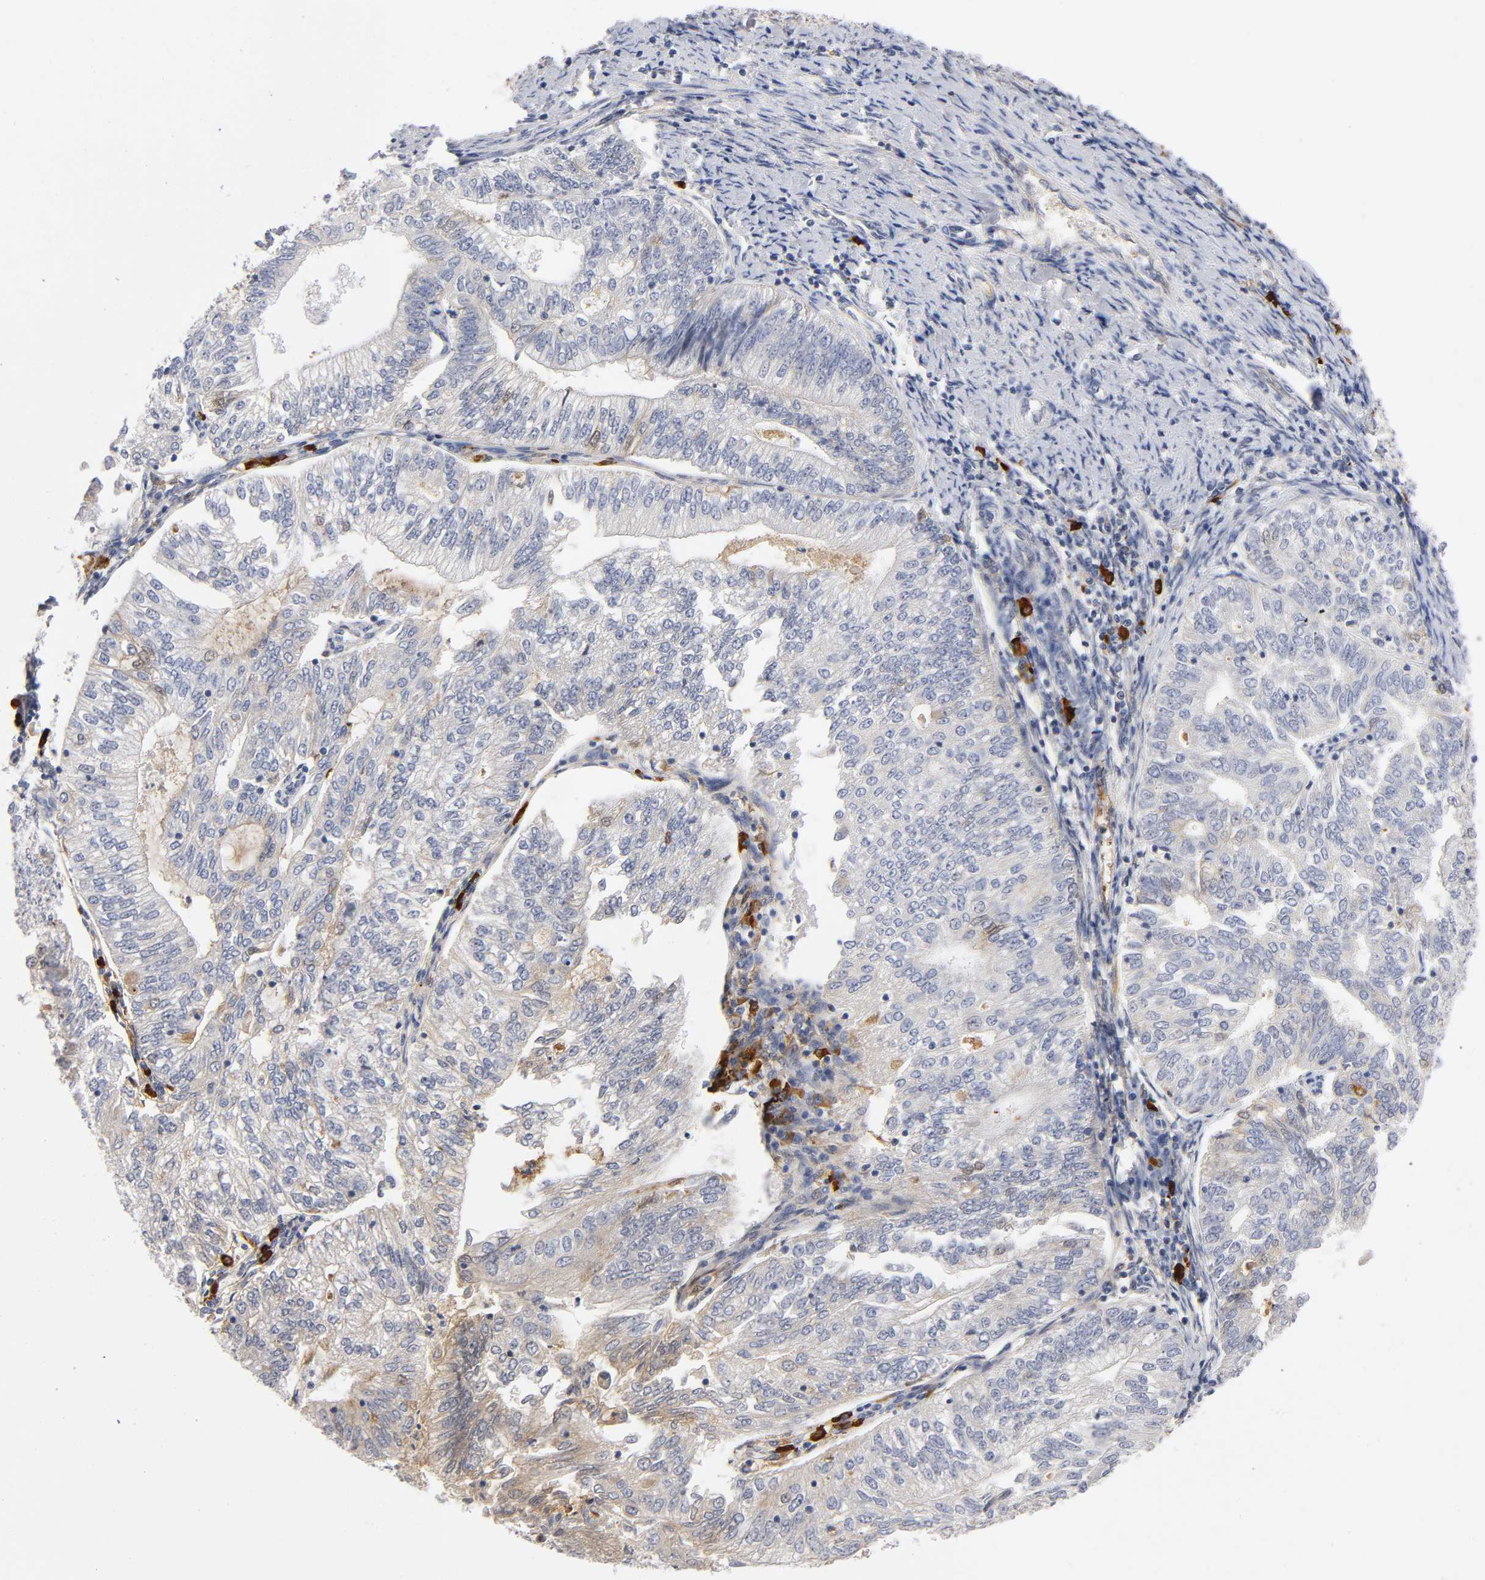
{"staining": {"intensity": "weak", "quantity": "25%-75%", "location": "cytoplasmic/membranous"}, "tissue": "endometrial cancer", "cell_type": "Tumor cells", "image_type": "cancer", "snomed": [{"axis": "morphology", "description": "Adenocarcinoma, NOS"}, {"axis": "topography", "description": "Endometrium"}], "caption": "Endometrial cancer (adenocarcinoma) was stained to show a protein in brown. There is low levels of weak cytoplasmic/membranous expression in about 25%-75% of tumor cells.", "gene": "NOVA1", "patient": {"sex": "female", "age": 69}}